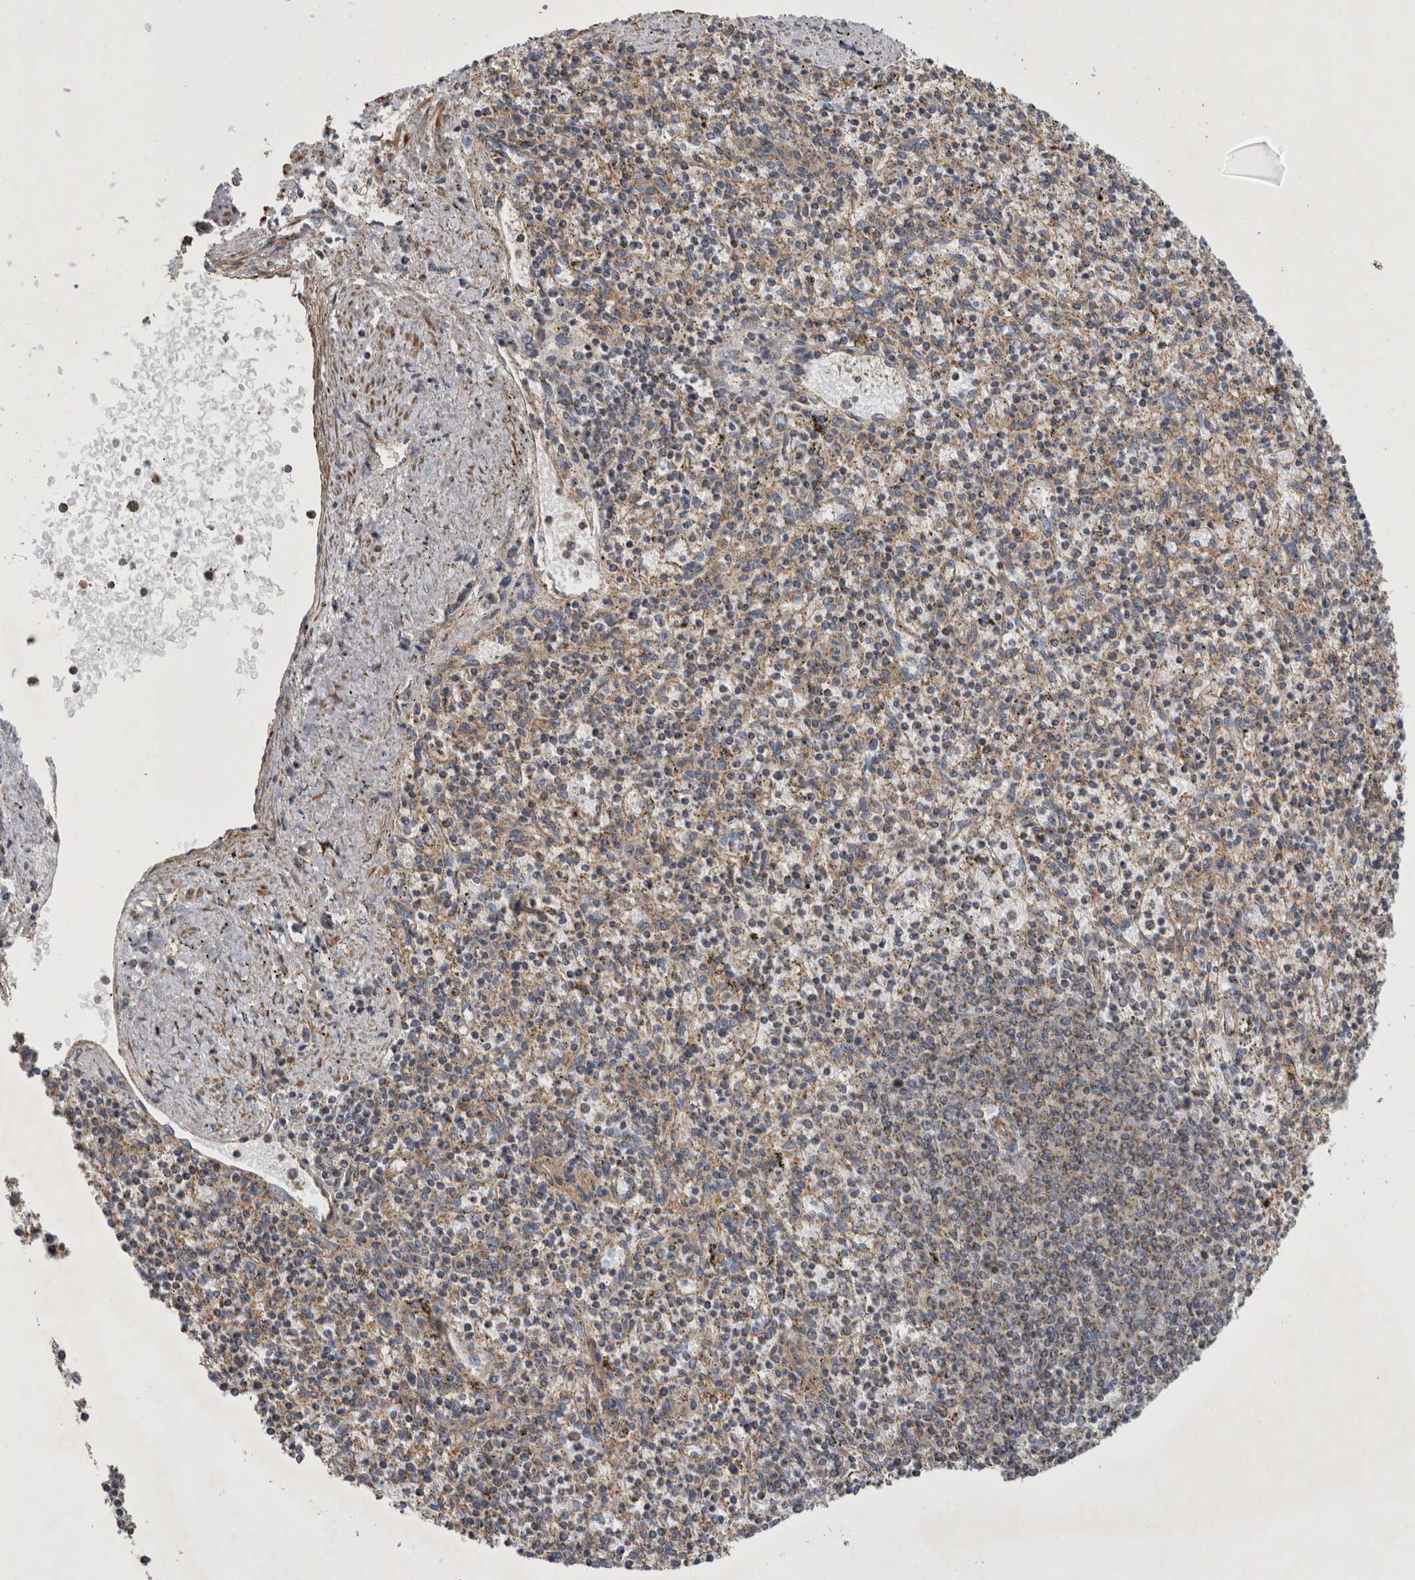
{"staining": {"intensity": "weak", "quantity": "25%-75%", "location": "cytoplasmic/membranous"}, "tissue": "spleen", "cell_type": "Cells in red pulp", "image_type": "normal", "snomed": [{"axis": "morphology", "description": "Normal tissue, NOS"}, {"axis": "topography", "description": "Spleen"}], "caption": "Immunohistochemistry (IHC) of unremarkable human spleen displays low levels of weak cytoplasmic/membranous staining in about 25%-75% of cells in red pulp. (Stains: DAB (3,3'-diaminobenzidine) in brown, nuclei in blue, Microscopy: brightfield microscopy at high magnification).", "gene": "SFXN2", "patient": {"sex": "male", "age": 72}}